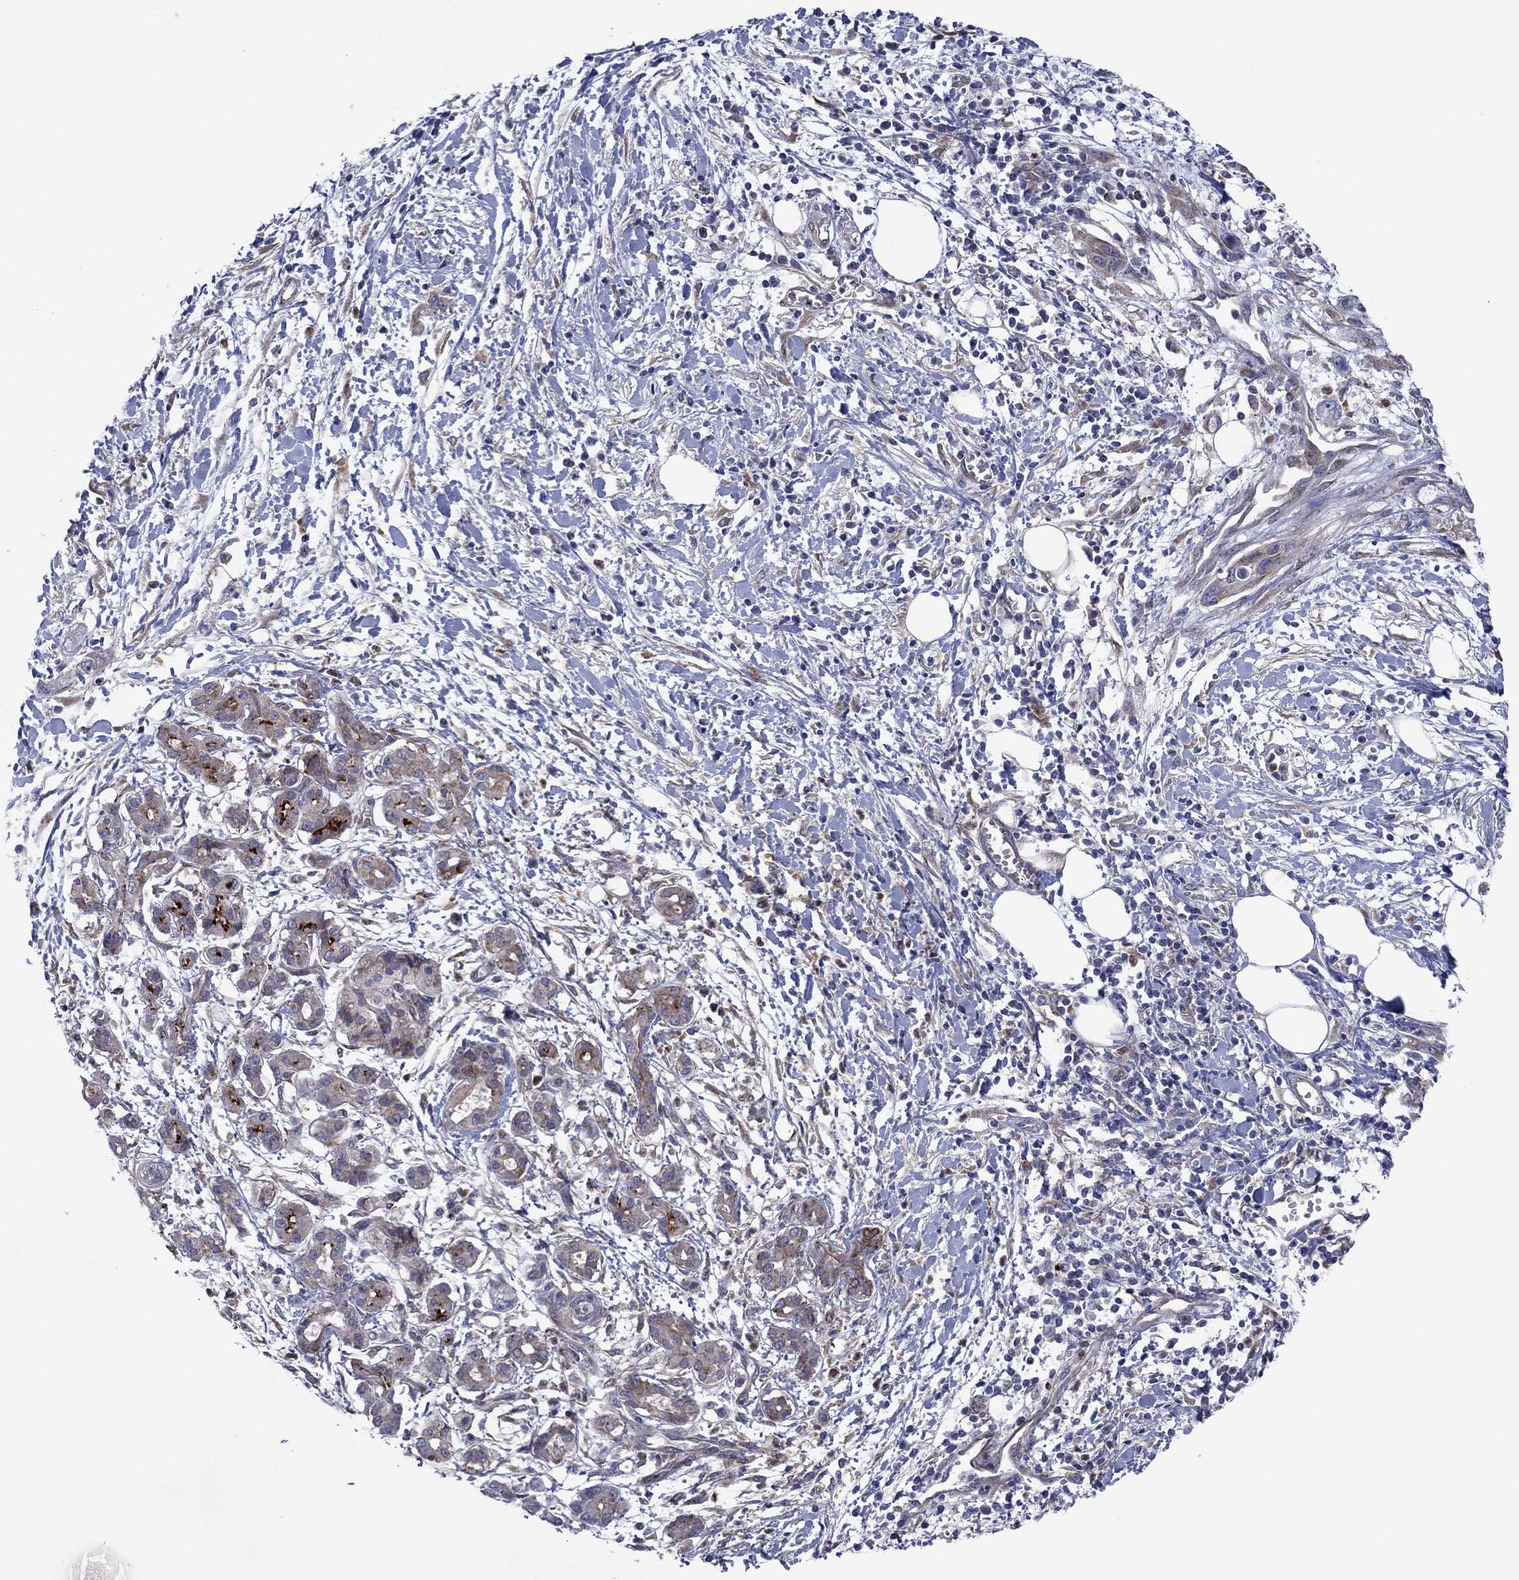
{"staining": {"intensity": "strong", "quantity": "<25%", "location": "cytoplasmic/membranous"}, "tissue": "pancreatic cancer", "cell_type": "Tumor cells", "image_type": "cancer", "snomed": [{"axis": "morphology", "description": "Adenocarcinoma, NOS"}, {"axis": "topography", "description": "Pancreas"}], "caption": "Pancreatic cancer (adenocarcinoma) stained with a protein marker shows strong staining in tumor cells.", "gene": "GPR155", "patient": {"sex": "male", "age": 72}}